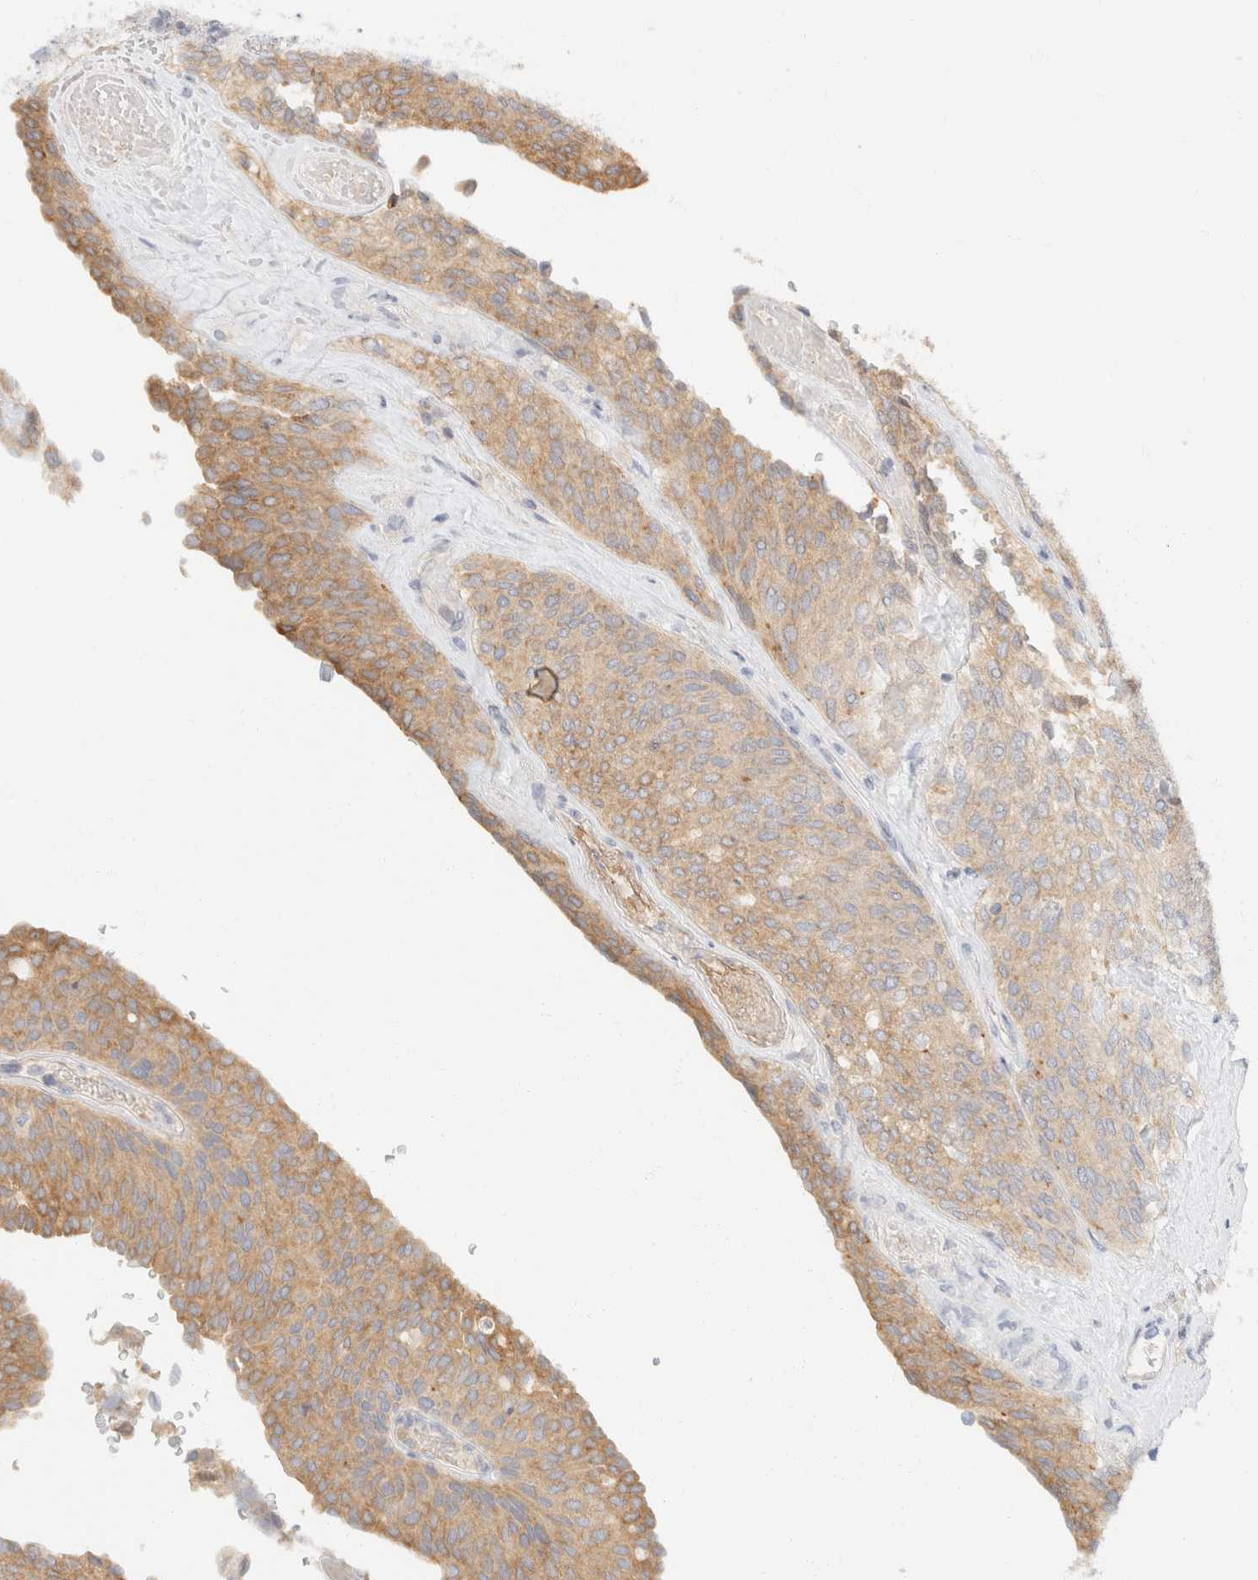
{"staining": {"intensity": "moderate", "quantity": "25%-75%", "location": "cytoplasmic/membranous"}, "tissue": "urothelial cancer", "cell_type": "Tumor cells", "image_type": "cancer", "snomed": [{"axis": "morphology", "description": "Urothelial carcinoma, Low grade"}, {"axis": "topography", "description": "Urinary bladder"}], "caption": "Immunohistochemistry (IHC) staining of low-grade urothelial carcinoma, which reveals medium levels of moderate cytoplasmic/membranous staining in about 25%-75% of tumor cells indicating moderate cytoplasmic/membranous protein expression. The staining was performed using DAB (brown) for protein detection and nuclei were counterstained in hematoxylin (blue).", "gene": "SH3GLB2", "patient": {"sex": "female", "age": 79}}